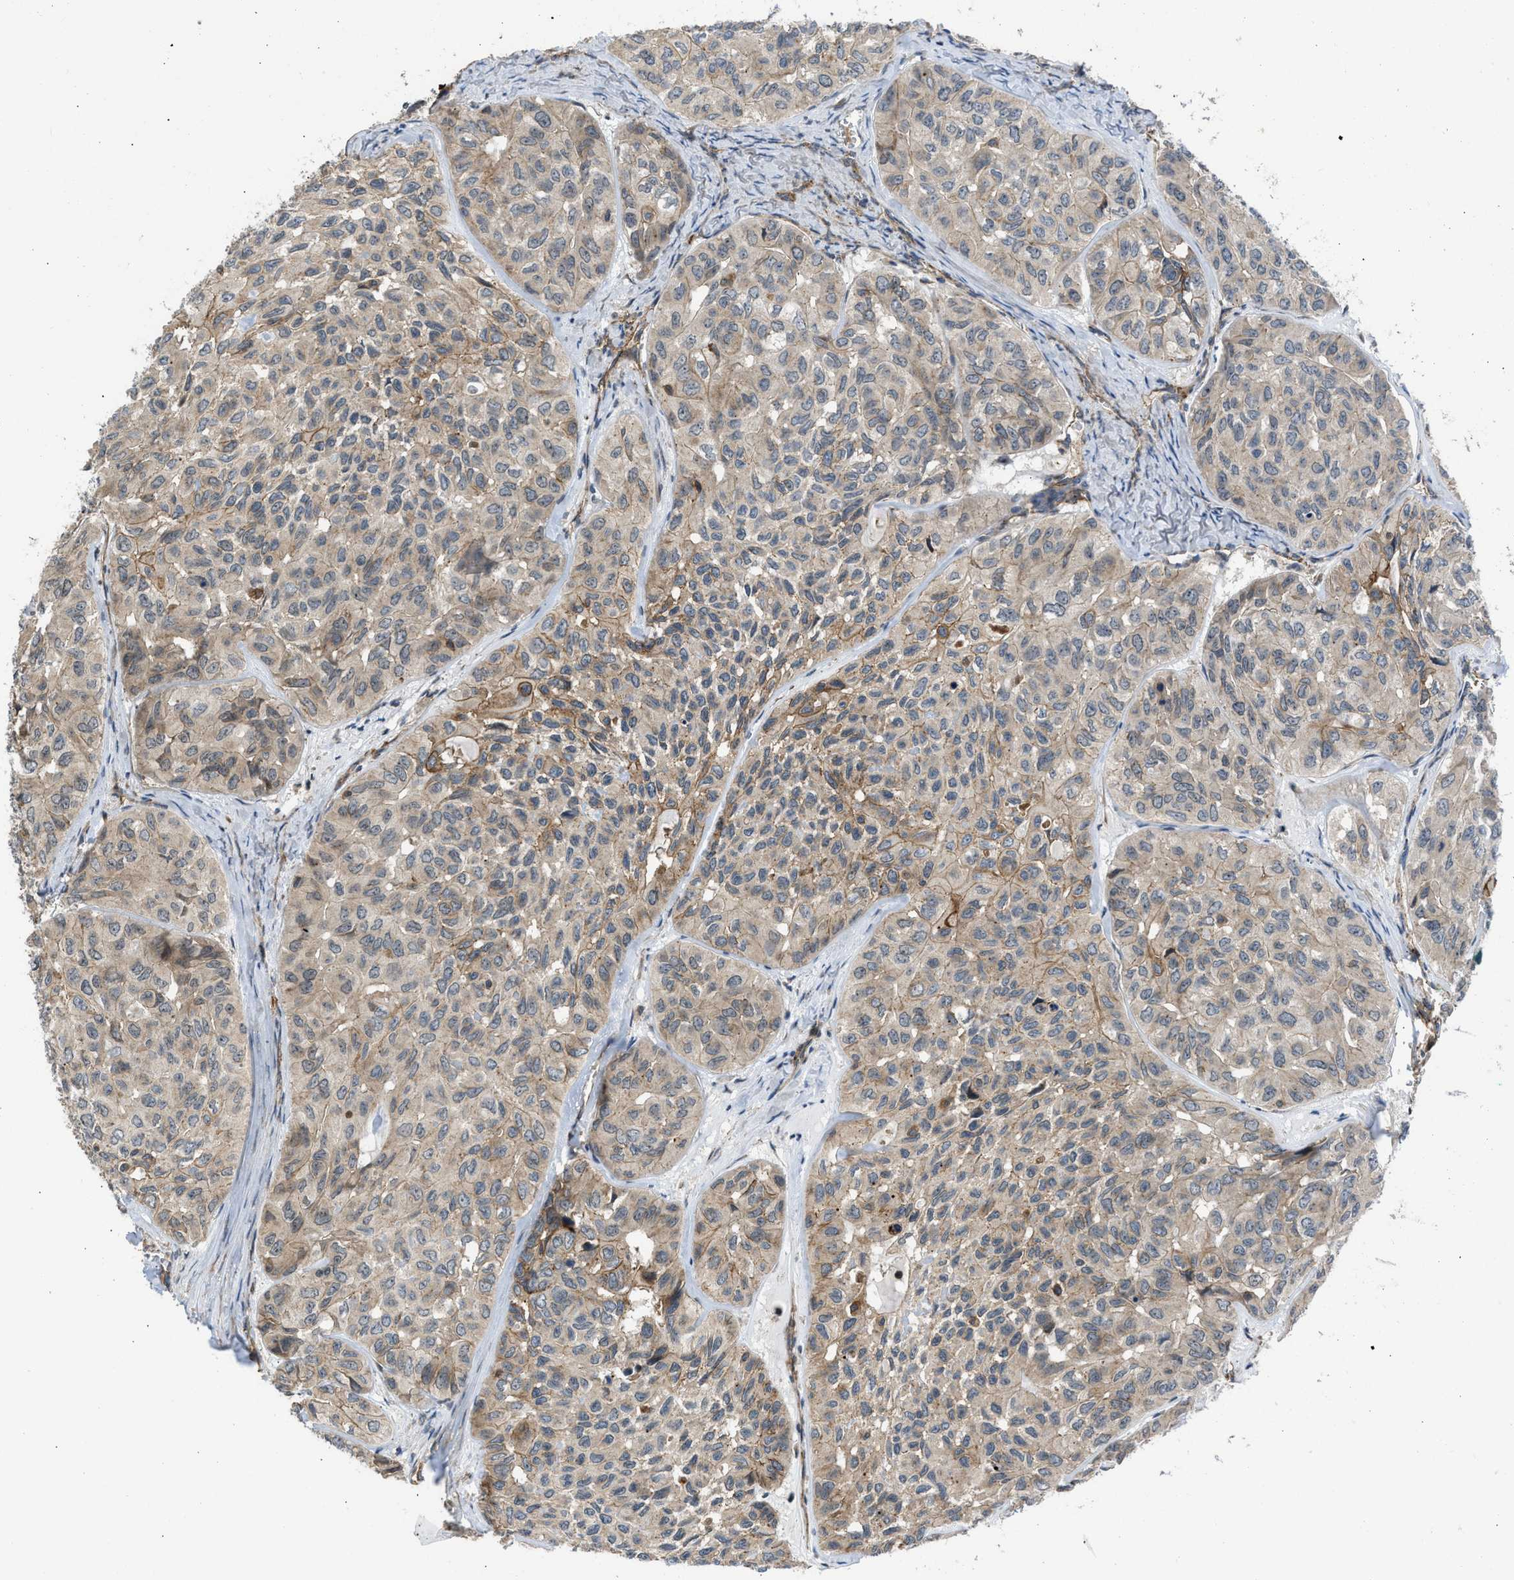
{"staining": {"intensity": "weak", "quantity": "25%-75%", "location": "cytoplasmic/membranous"}, "tissue": "head and neck cancer", "cell_type": "Tumor cells", "image_type": "cancer", "snomed": [{"axis": "morphology", "description": "Adenocarcinoma, NOS"}, {"axis": "topography", "description": "Salivary gland, NOS"}, {"axis": "topography", "description": "Head-Neck"}], "caption": "DAB (3,3'-diaminobenzidine) immunohistochemical staining of head and neck cancer (adenocarcinoma) displays weak cytoplasmic/membranous protein positivity in approximately 25%-75% of tumor cells.", "gene": "GPATCH2L", "patient": {"sex": "female", "age": 76}}